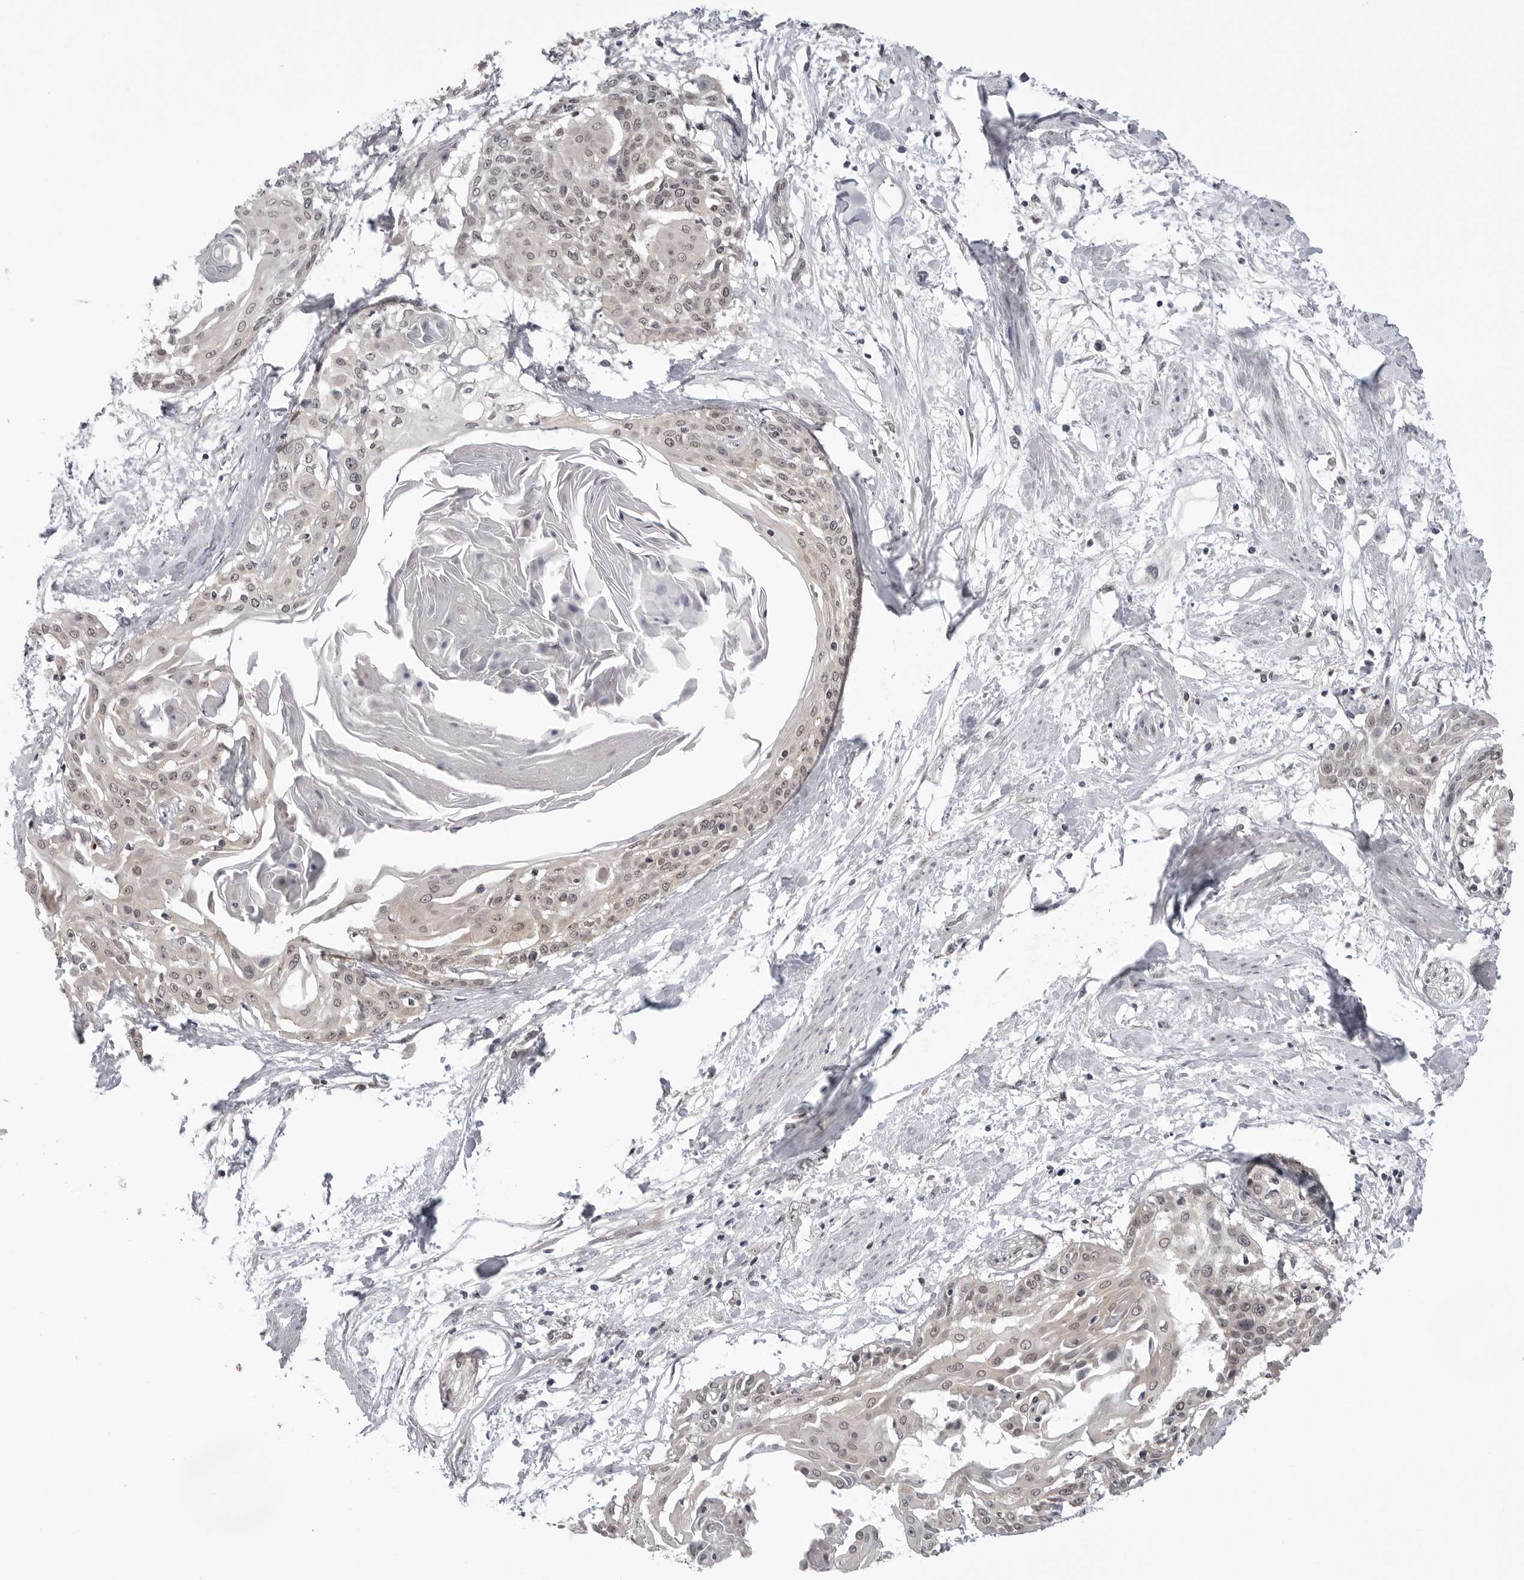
{"staining": {"intensity": "negative", "quantity": "none", "location": "none"}, "tissue": "cervical cancer", "cell_type": "Tumor cells", "image_type": "cancer", "snomed": [{"axis": "morphology", "description": "Squamous cell carcinoma, NOS"}, {"axis": "topography", "description": "Cervix"}], "caption": "A high-resolution histopathology image shows IHC staining of squamous cell carcinoma (cervical), which reveals no significant expression in tumor cells.", "gene": "CDK20", "patient": {"sex": "female", "age": 57}}